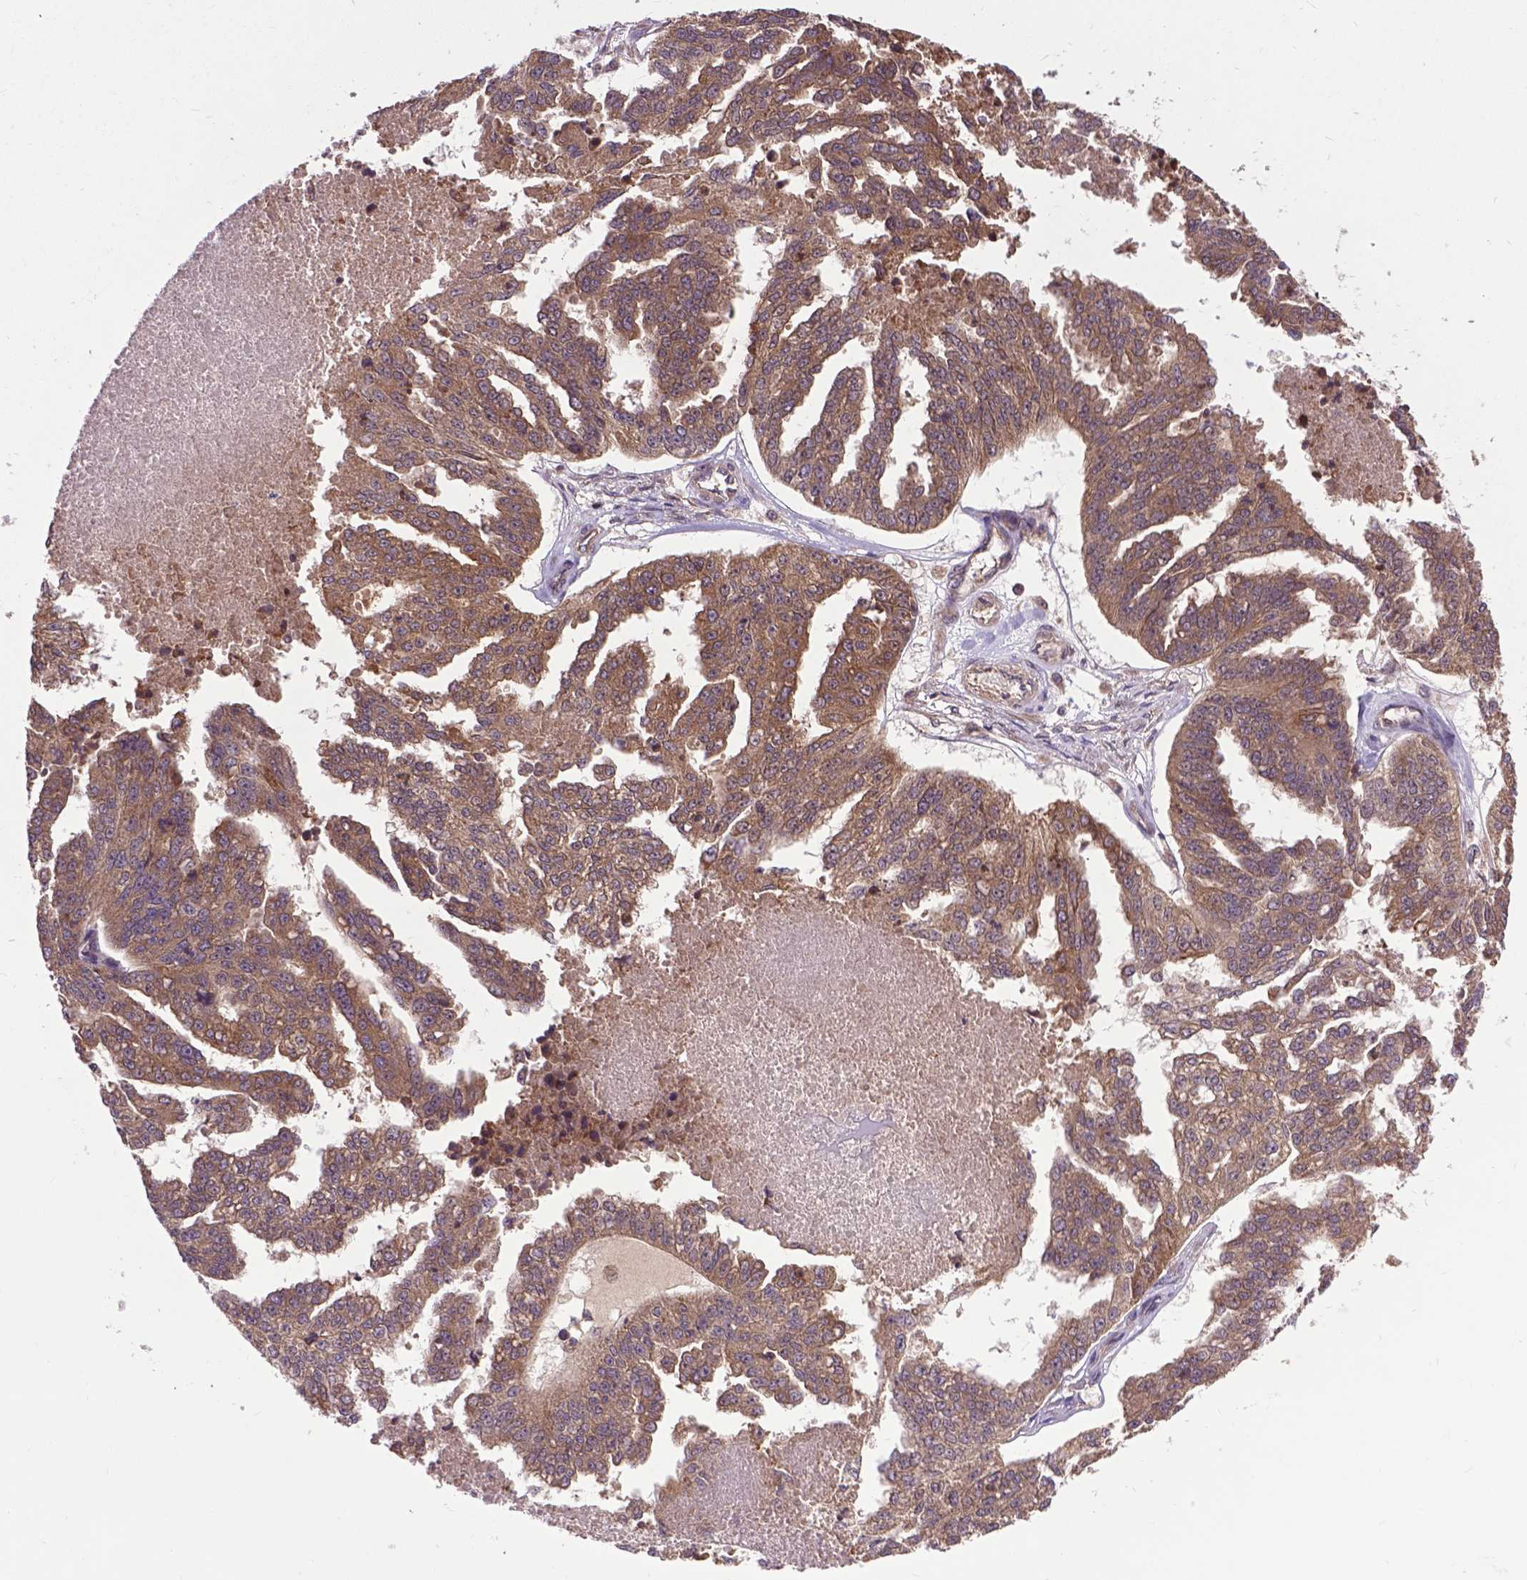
{"staining": {"intensity": "moderate", "quantity": ">75%", "location": "cytoplasmic/membranous"}, "tissue": "ovarian cancer", "cell_type": "Tumor cells", "image_type": "cancer", "snomed": [{"axis": "morphology", "description": "Cystadenocarcinoma, serous, NOS"}, {"axis": "topography", "description": "Ovary"}], "caption": "Protein expression analysis of human serous cystadenocarcinoma (ovarian) reveals moderate cytoplasmic/membranous positivity in approximately >75% of tumor cells. Immunohistochemistry stains the protein in brown and the nuclei are stained blue.", "gene": "ZNF616", "patient": {"sex": "female", "age": 58}}